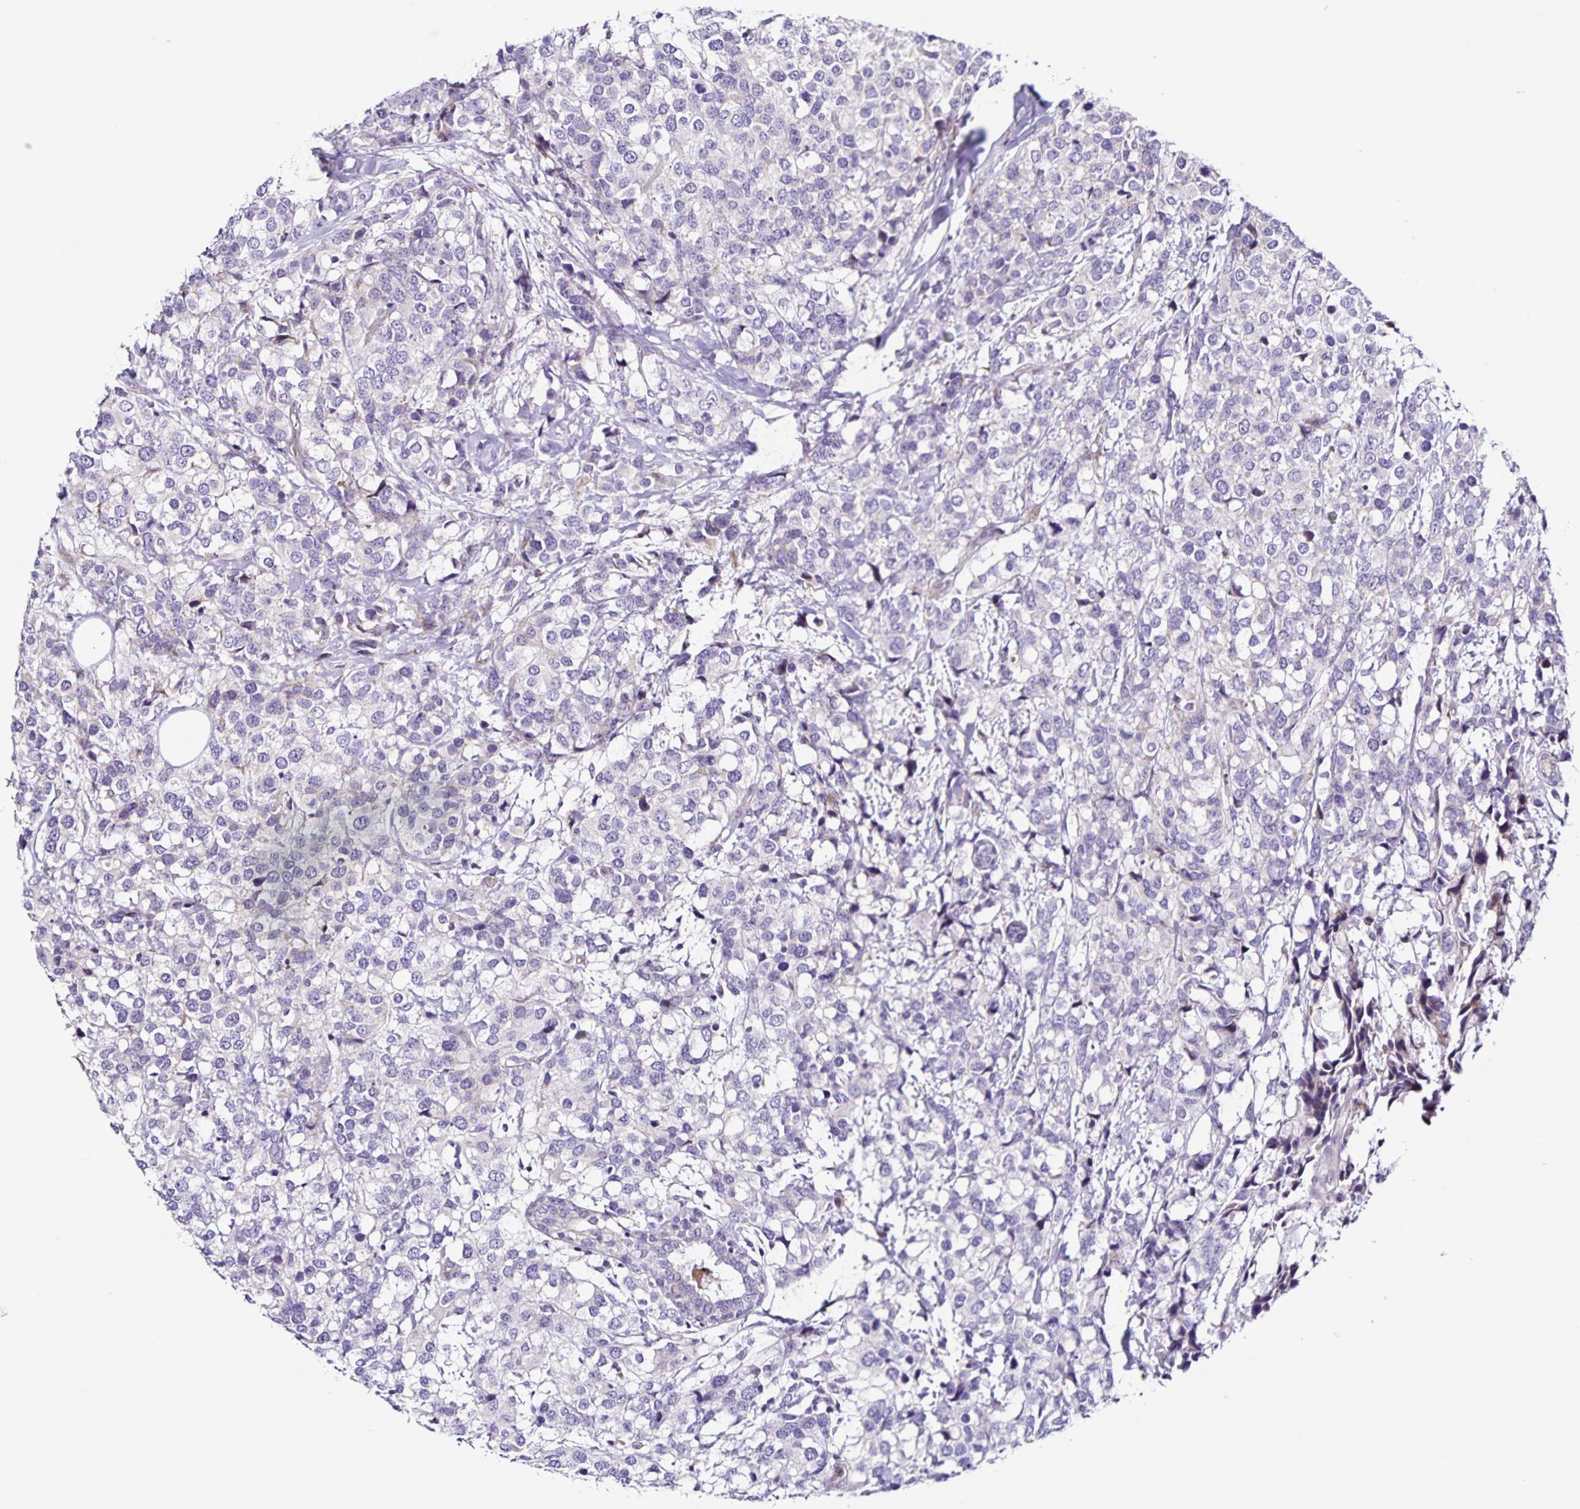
{"staining": {"intensity": "negative", "quantity": "none", "location": "none"}, "tissue": "breast cancer", "cell_type": "Tumor cells", "image_type": "cancer", "snomed": [{"axis": "morphology", "description": "Lobular carcinoma"}, {"axis": "topography", "description": "Breast"}], "caption": "Immunohistochemical staining of breast lobular carcinoma displays no significant expression in tumor cells. (Stains: DAB immunohistochemistry with hematoxylin counter stain, Microscopy: brightfield microscopy at high magnification).", "gene": "RNFT2", "patient": {"sex": "female", "age": 59}}